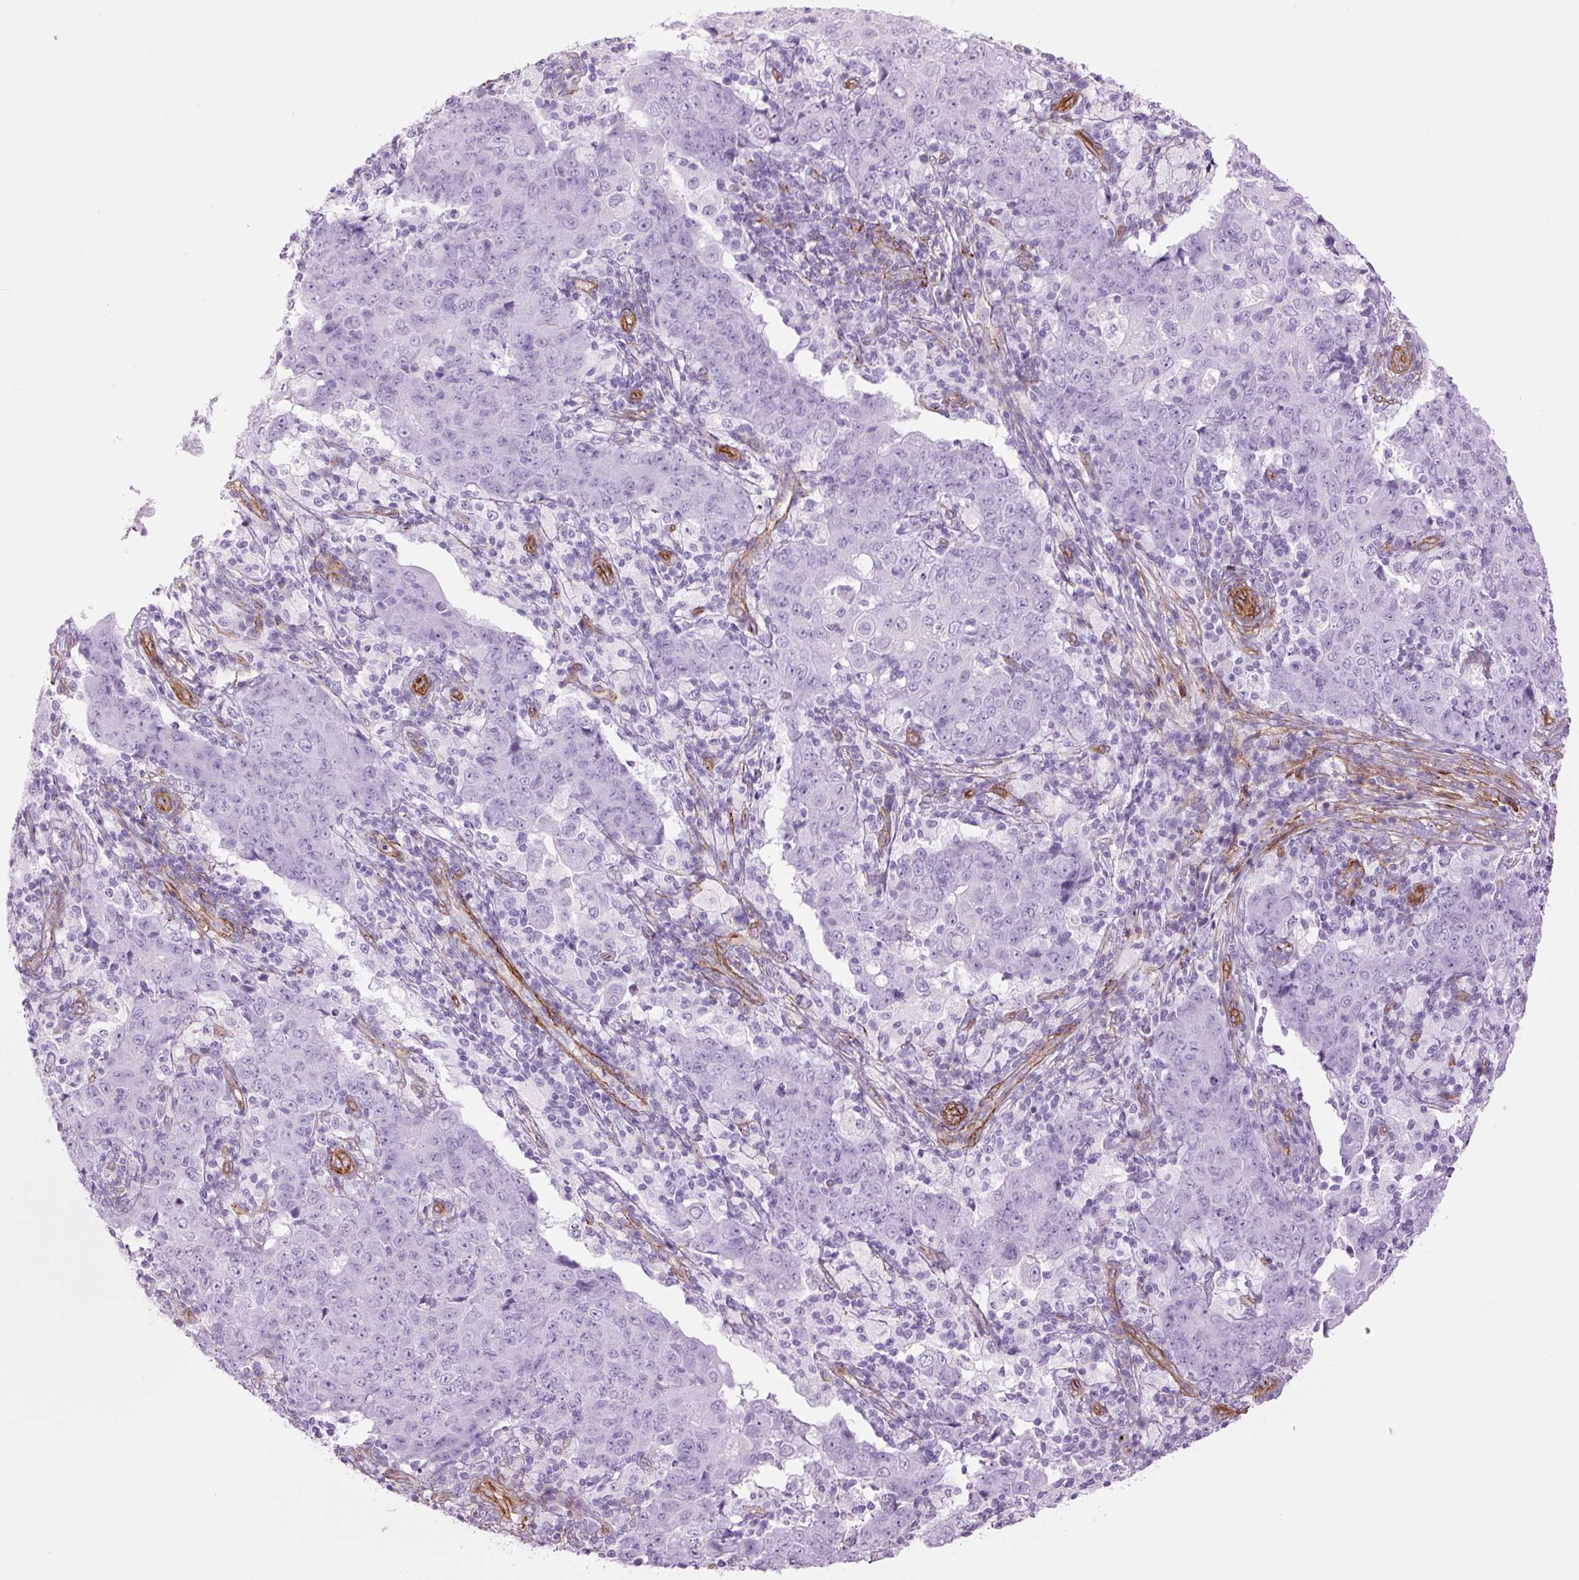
{"staining": {"intensity": "negative", "quantity": "none", "location": "none"}, "tissue": "ovarian cancer", "cell_type": "Tumor cells", "image_type": "cancer", "snomed": [{"axis": "morphology", "description": "Carcinoma, endometroid"}, {"axis": "topography", "description": "Ovary"}], "caption": "Human ovarian cancer (endometroid carcinoma) stained for a protein using IHC demonstrates no positivity in tumor cells.", "gene": "CAV1", "patient": {"sex": "female", "age": 42}}